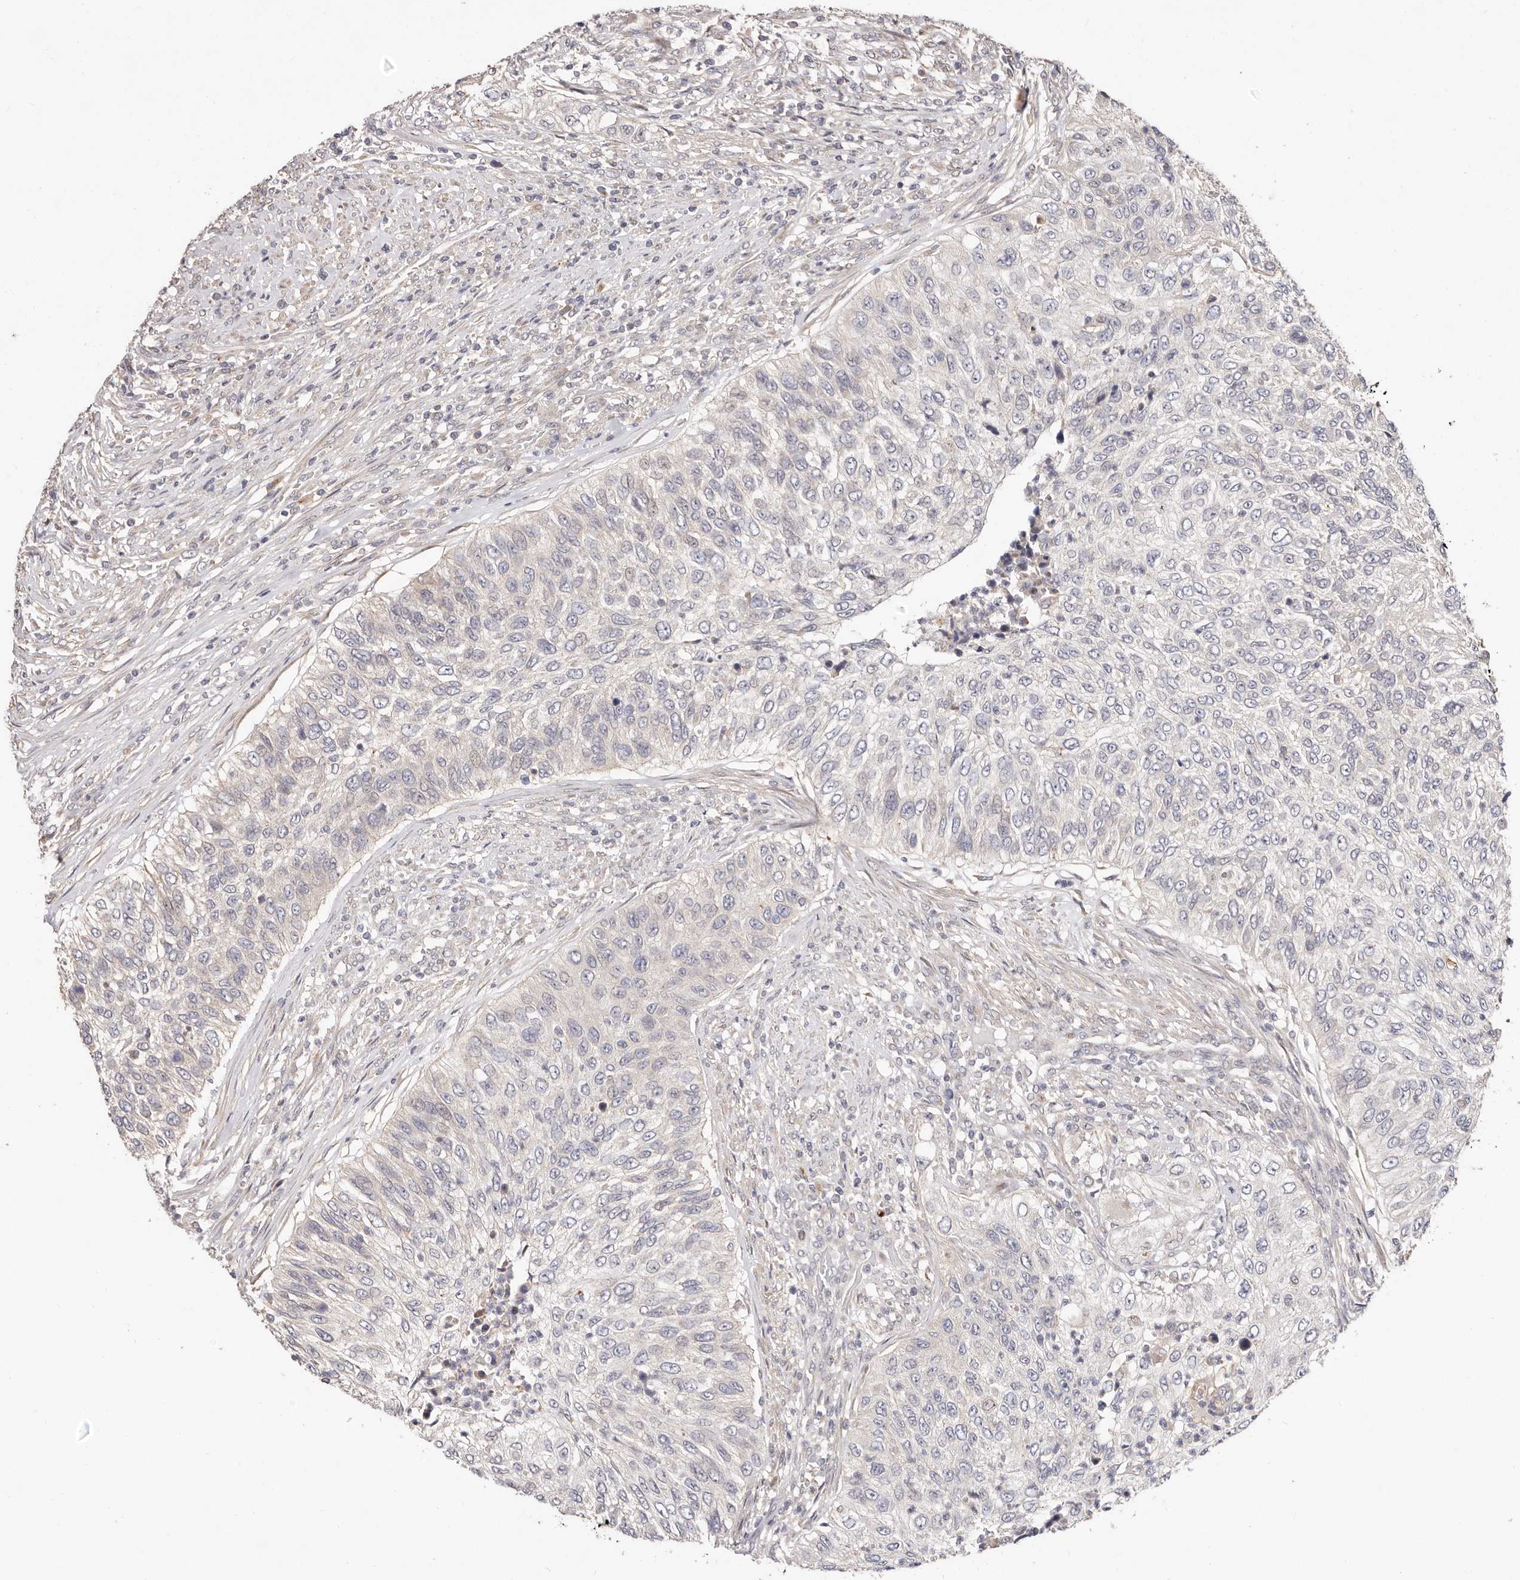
{"staining": {"intensity": "negative", "quantity": "none", "location": "none"}, "tissue": "urothelial cancer", "cell_type": "Tumor cells", "image_type": "cancer", "snomed": [{"axis": "morphology", "description": "Urothelial carcinoma, High grade"}, {"axis": "topography", "description": "Urinary bladder"}], "caption": "An IHC histopathology image of urothelial cancer is shown. There is no staining in tumor cells of urothelial cancer.", "gene": "USP33", "patient": {"sex": "female", "age": 60}}